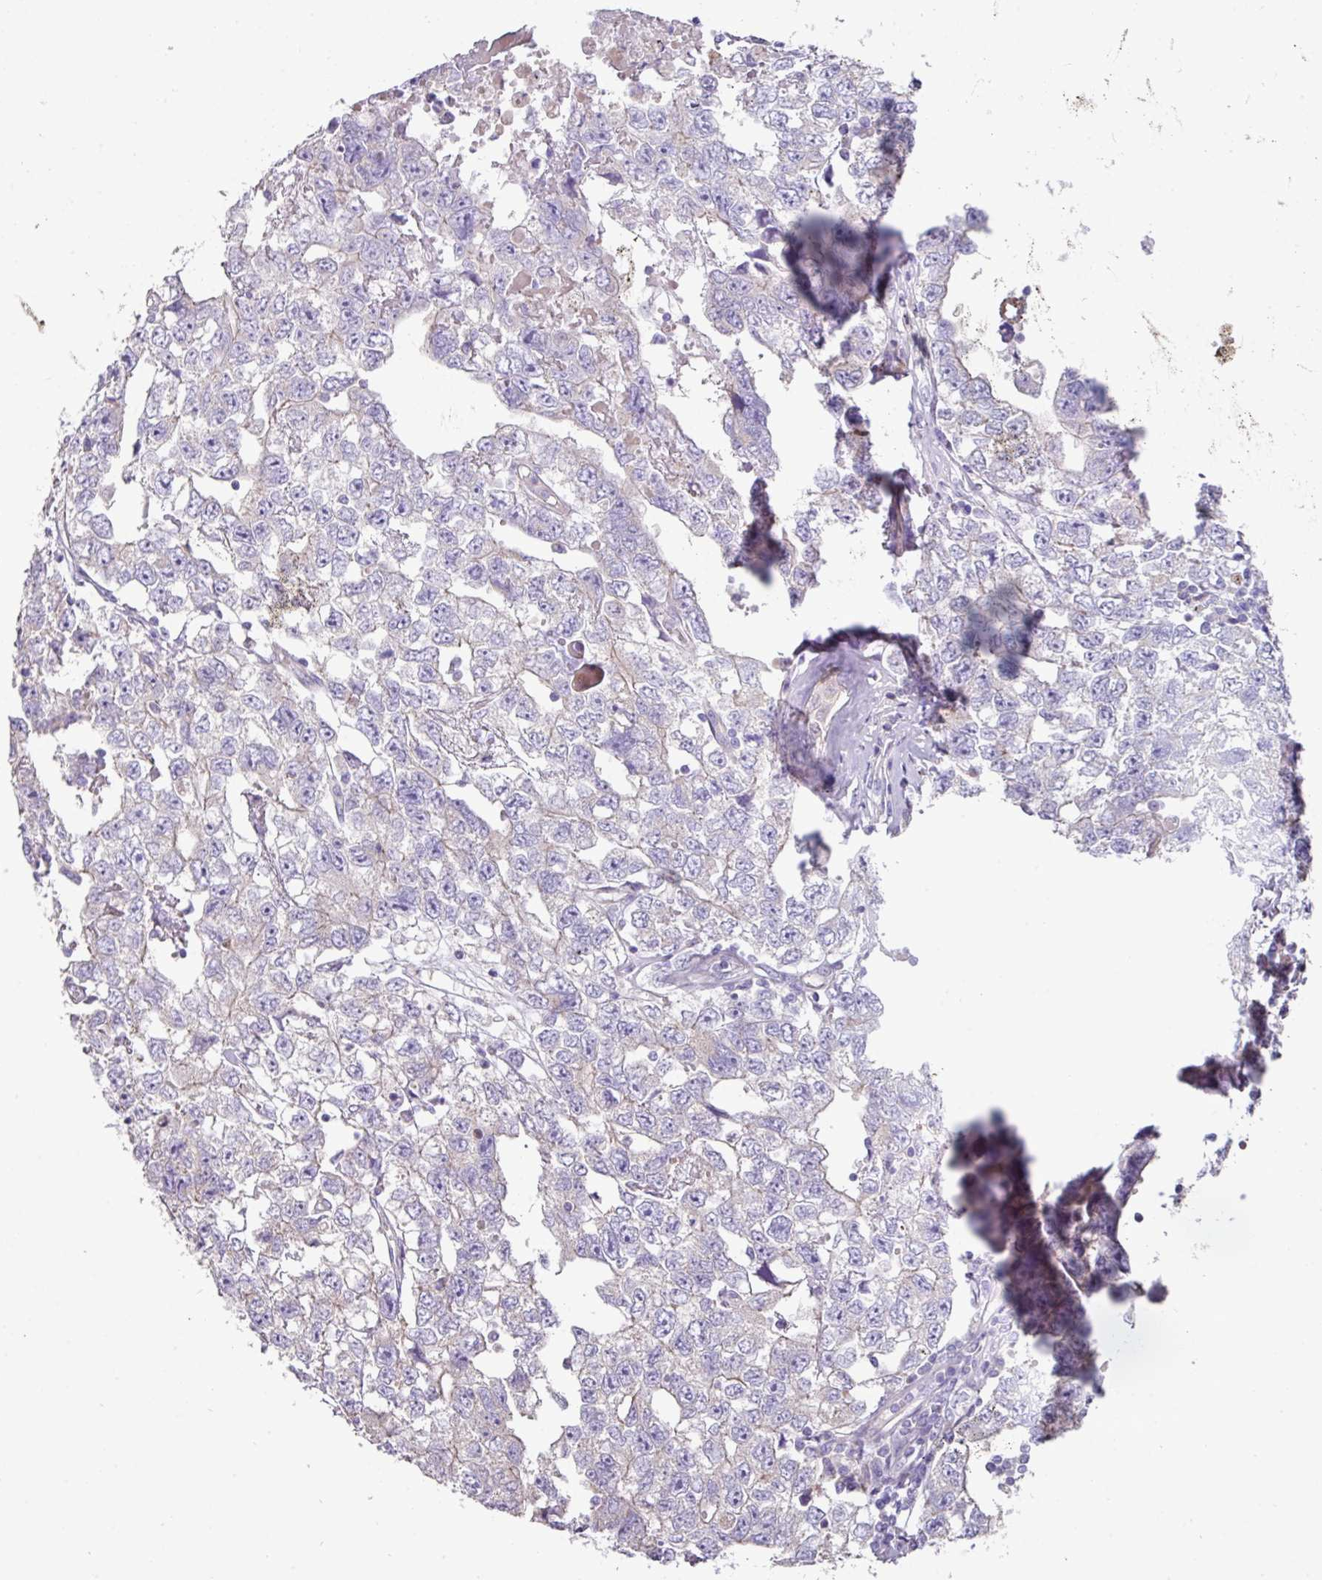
{"staining": {"intensity": "negative", "quantity": "none", "location": "none"}, "tissue": "testis cancer", "cell_type": "Tumor cells", "image_type": "cancer", "snomed": [{"axis": "morphology", "description": "Carcinoma, Embryonal, NOS"}, {"axis": "topography", "description": "Testis"}], "caption": "IHC histopathology image of embryonal carcinoma (testis) stained for a protein (brown), which exhibits no positivity in tumor cells.", "gene": "MRRF", "patient": {"sex": "male", "age": 22}}